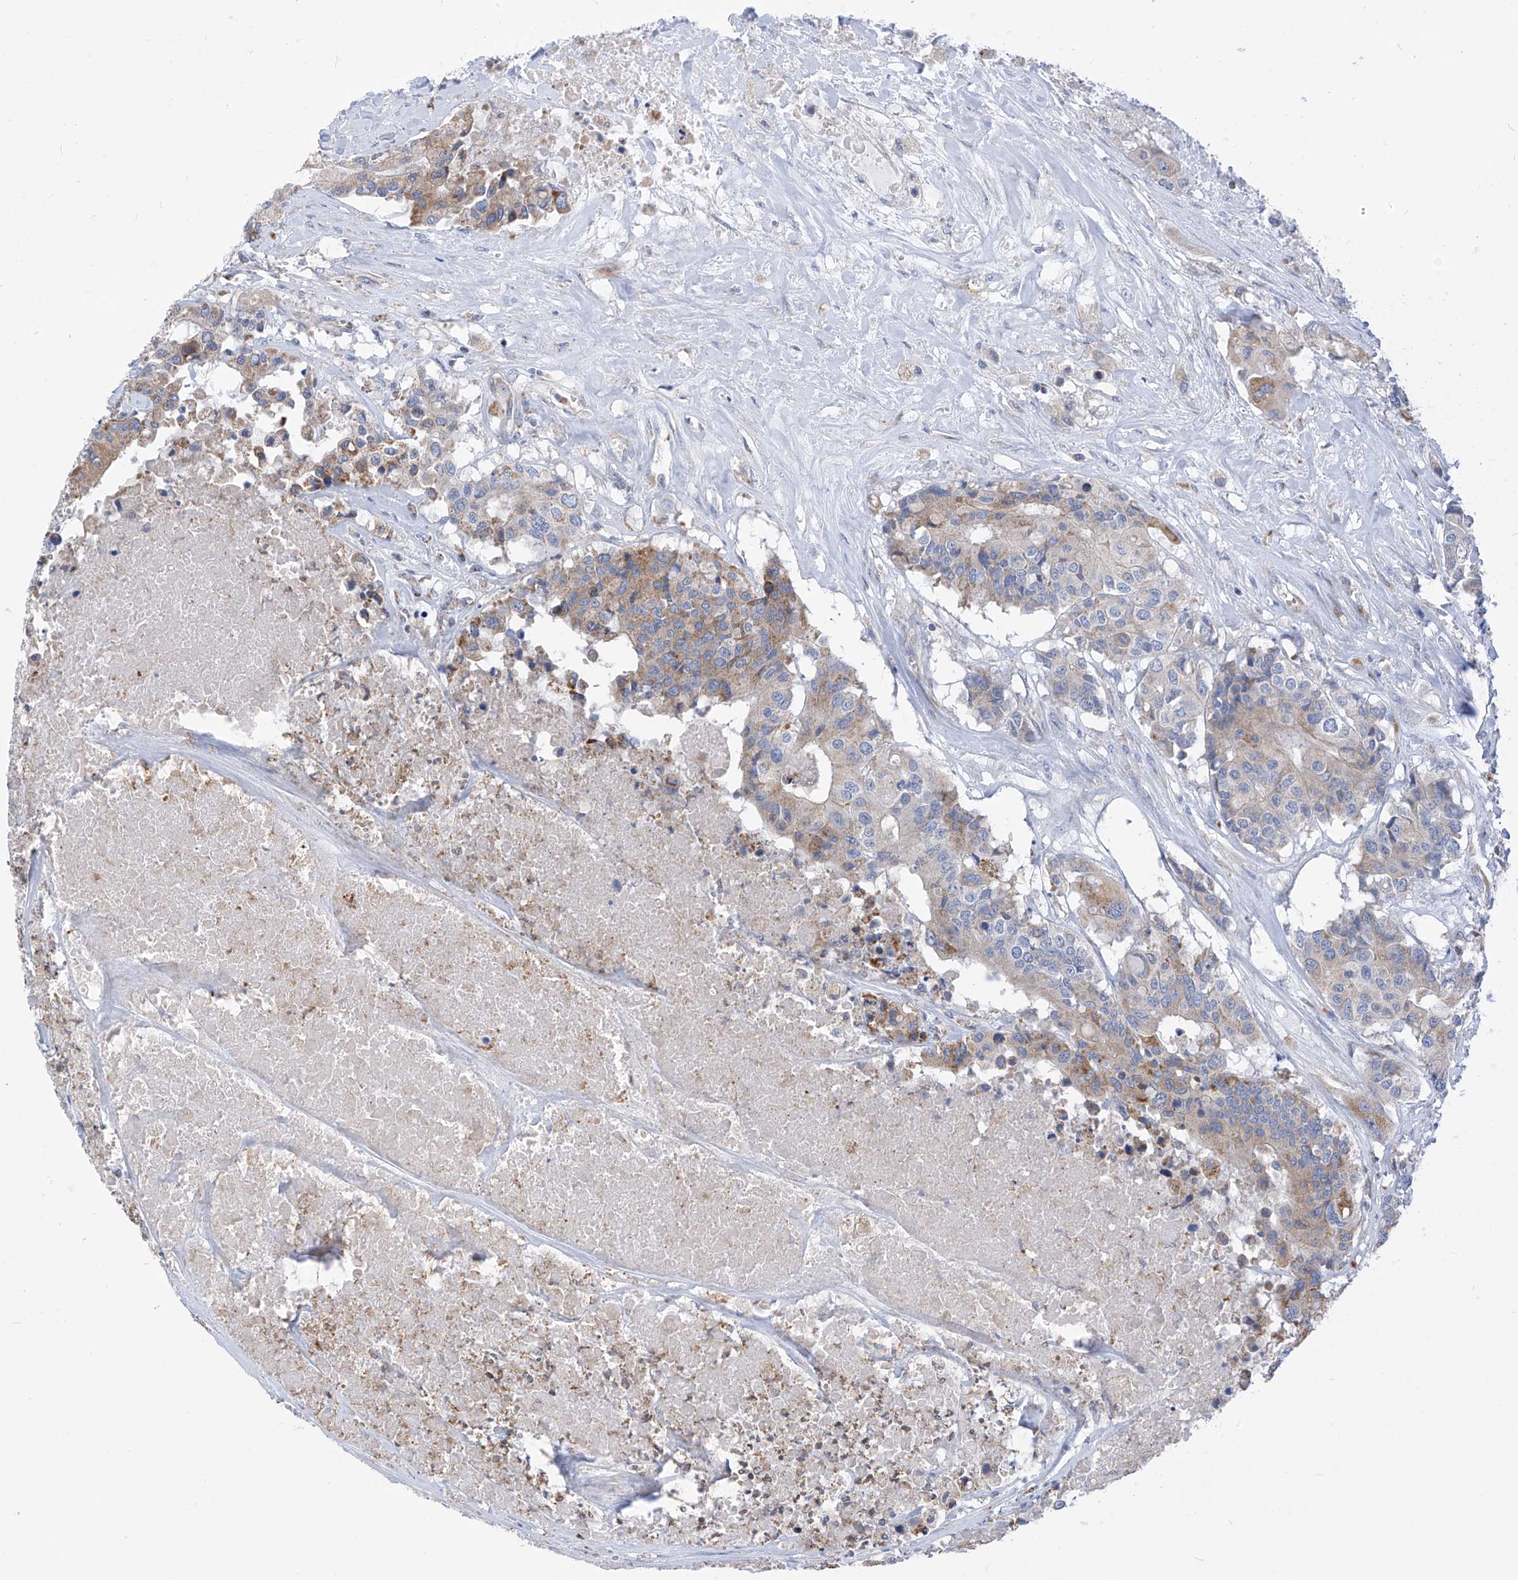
{"staining": {"intensity": "weak", "quantity": "25%-75%", "location": "cytoplasmic/membranous"}, "tissue": "colorectal cancer", "cell_type": "Tumor cells", "image_type": "cancer", "snomed": [{"axis": "morphology", "description": "Adenocarcinoma, NOS"}, {"axis": "topography", "description": "Colon"}], "caption": "Colorectal adenocarcinoma tissue displays weak cytoplasmic/membranous staining in approximately 25%-75% of tumor cells", "gene": "EIF5B", "patient": {"sex": "male", "age": 77}}